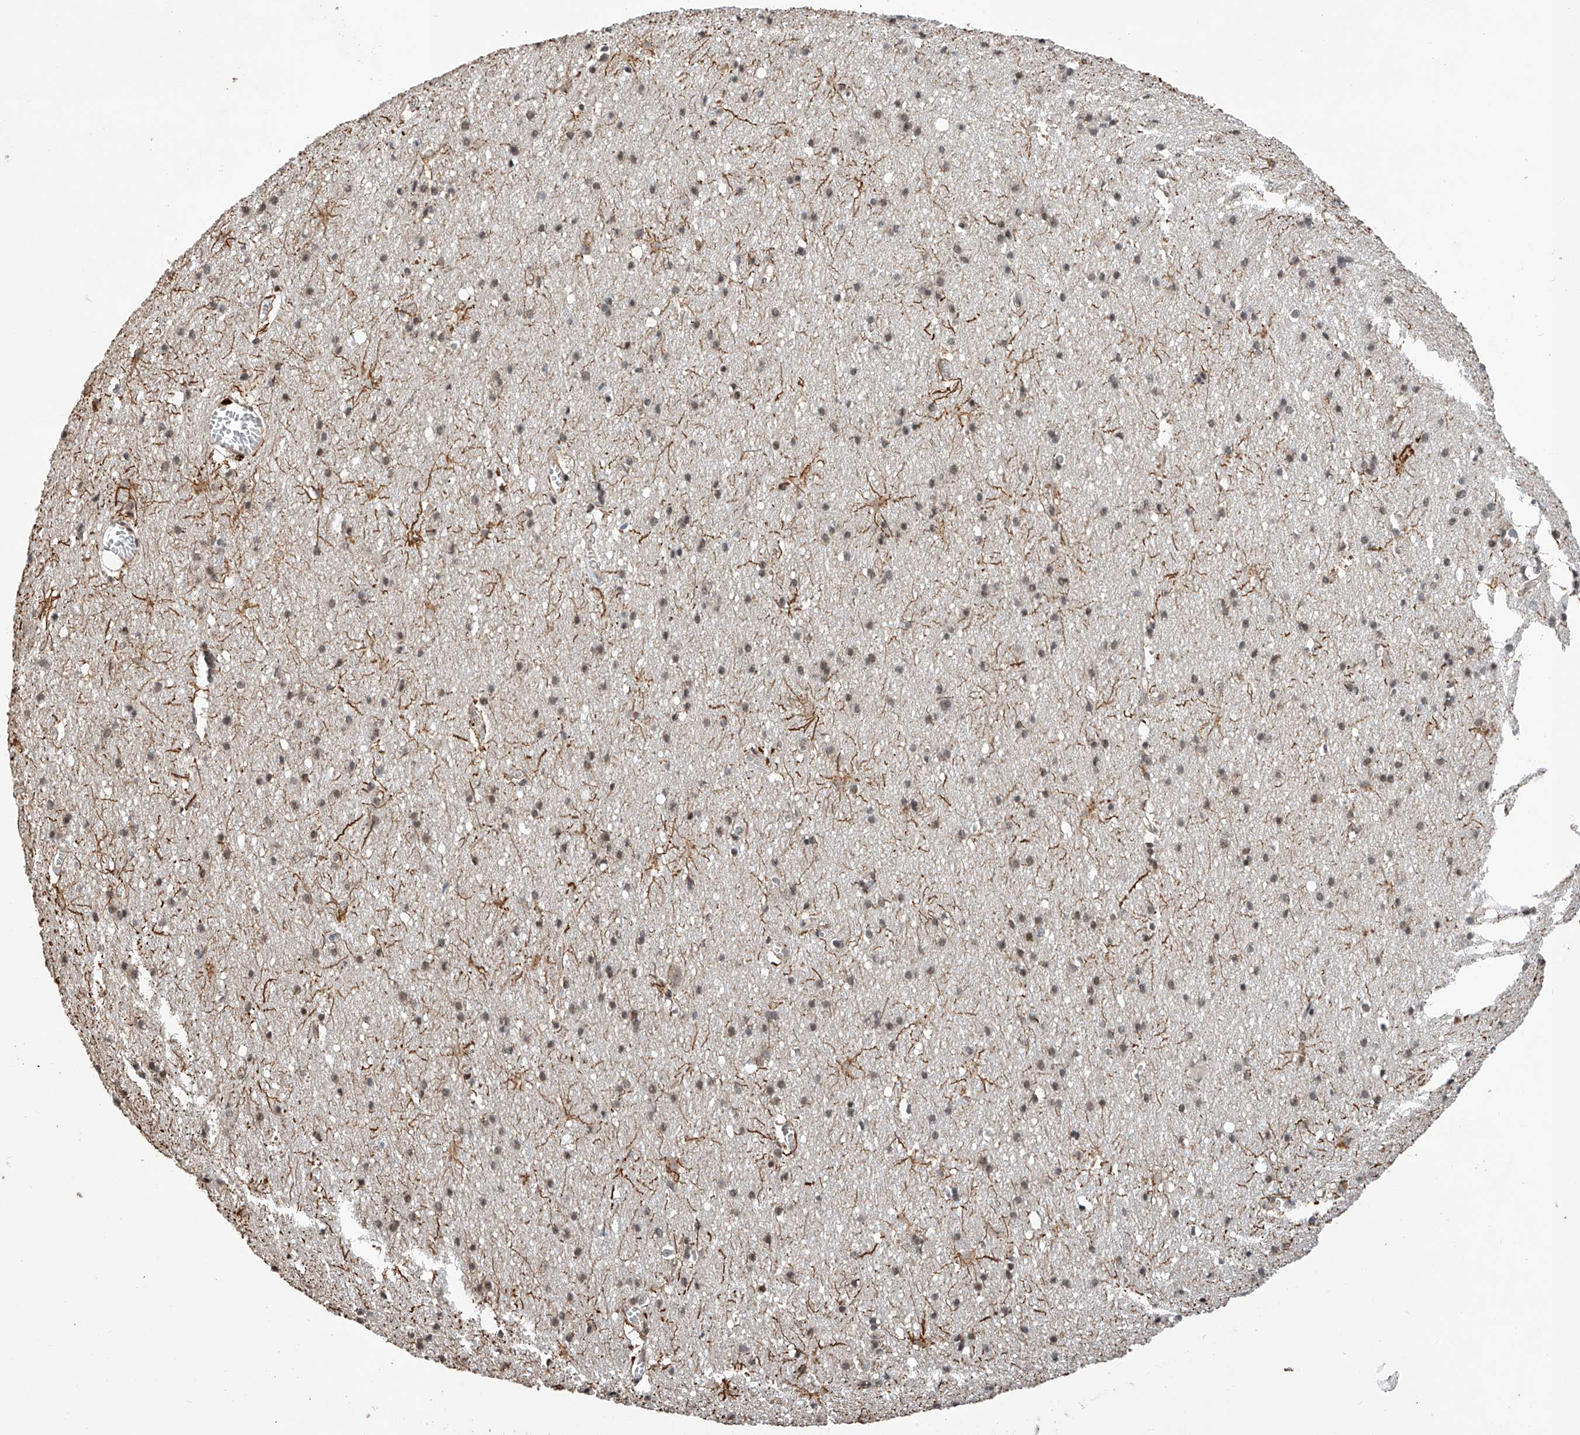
{"staining": {"intensity": "weak", "quantity": ">75%", "location": "cytoplasmic/membranous"}, "tissue": "cerebral cortex", "cell_type": "Endothelial cells", "image_type": "normal", "snomed": [{"axis": "morphology", "description": "Normal tissue, NOS"}, {"axis": "topography", "description": "Cerebral cortex"}], "caption": "Brown immunohistochemical staining in benign human cerebral cortex demonstrates weak cytoplasmic/membranous expression in about >75% of endothelial cells. (brown staining indicates protein expression, while blue staining denotes nuclei).", "gene": "RILPL2", "patient": {"sex": "male", "age": 54}}